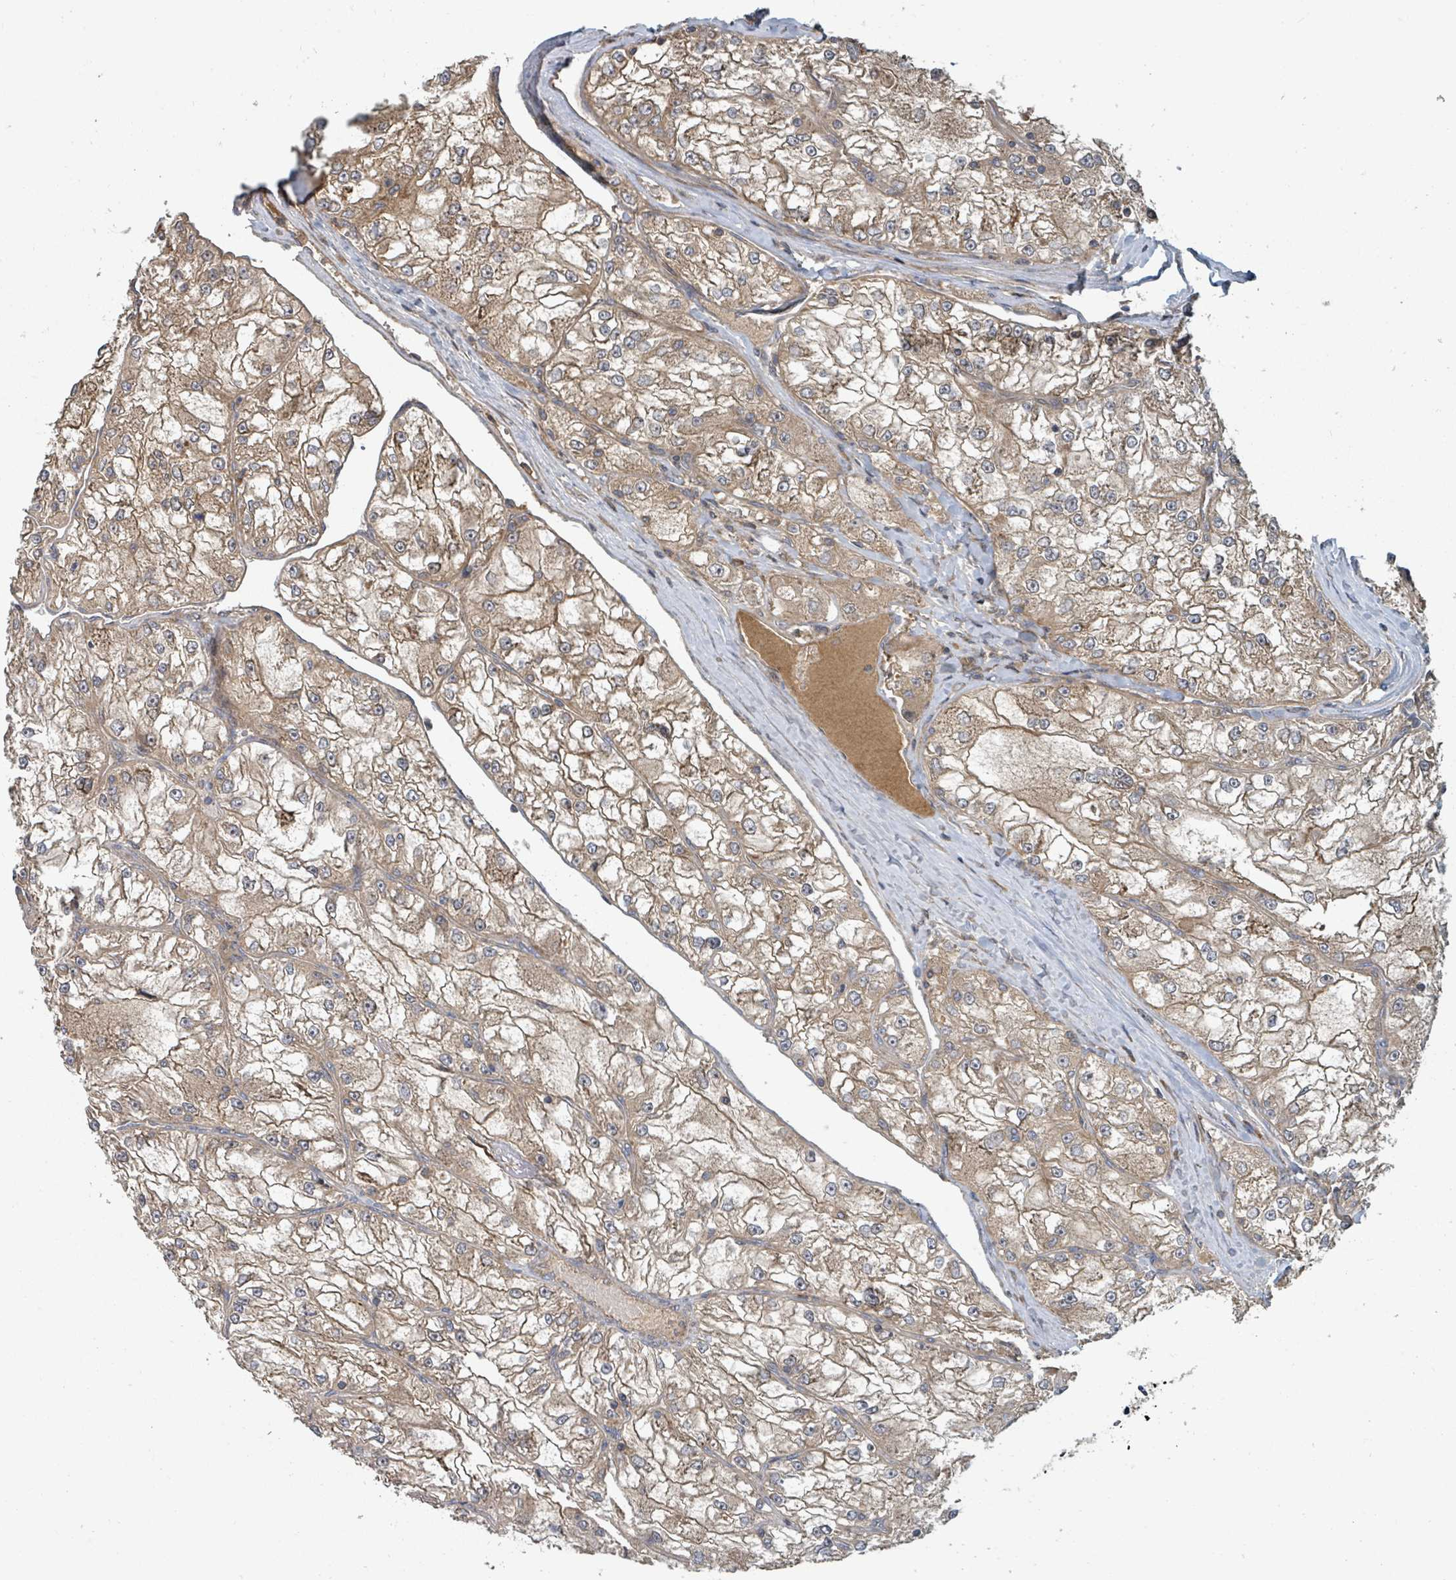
{"staining": {"intensity": "moderate", "quantity": "25%-75%", "location": "cytoplasmic/membranous"}, "tissue": "renal cancer", "cell_type": "Tumor cells", "image_type": "cancer", "snomed": [{"axis": "morphology", "description": "Adenocarcinoma, NOS"}, {"axis": "topography", "description": "Kidney"}], "caption": "Brown immunohistochemical staining in human adenocarcinoma (renal) reveals moderate cytoplasmic/membranous positivity in about 25%-75% of tumor cells. The protein is shown in brown color, while the nuclei are stained blue.", "gene": "DPM1", "patient": {"sex": "female", "age": 72}}